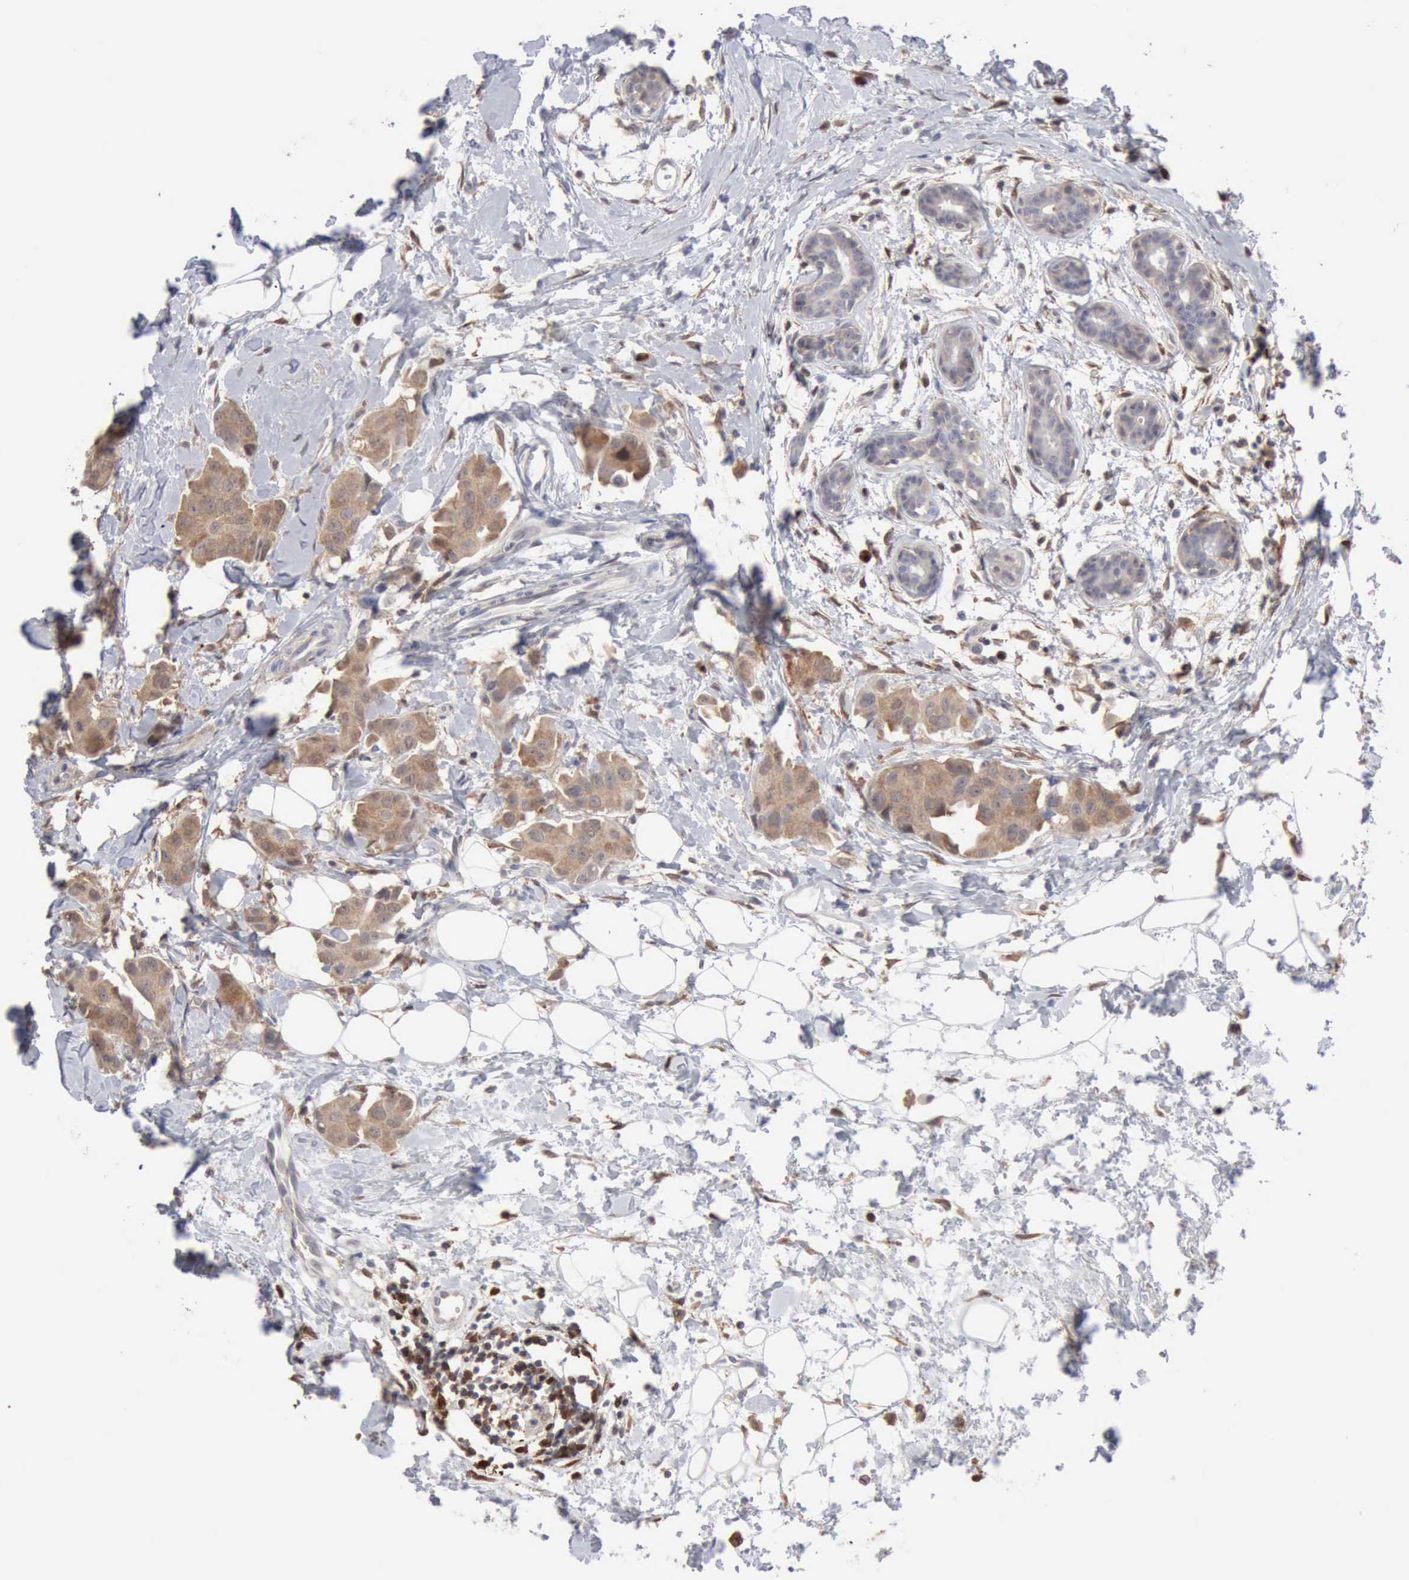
{"staining": {"intensity": "moderate", "quantity": ">75%", "location": "cytoplasmic/membranous"}, "tissue": "breast cancer", "cell_type": "Tumor cells", "image_type": "cancer", "snomed": [{"axis": "morphology", "description": "Duct carcinoma"}, {"axis": "topography", "description": "Breast"}], "caption": "The photomicrograph shows a brown stain indicating the presence of a protein in the cytoplasmic/membranous of tumor cells in infiltrating ductal carcinoma (breast). The protein of interest is stained brown, and the nuclei are stained in blue (DAB IHC with brightfield microscopy, high magnification).", "gene": "STAT1", "patient": {"sex": "female", "age": 40}}